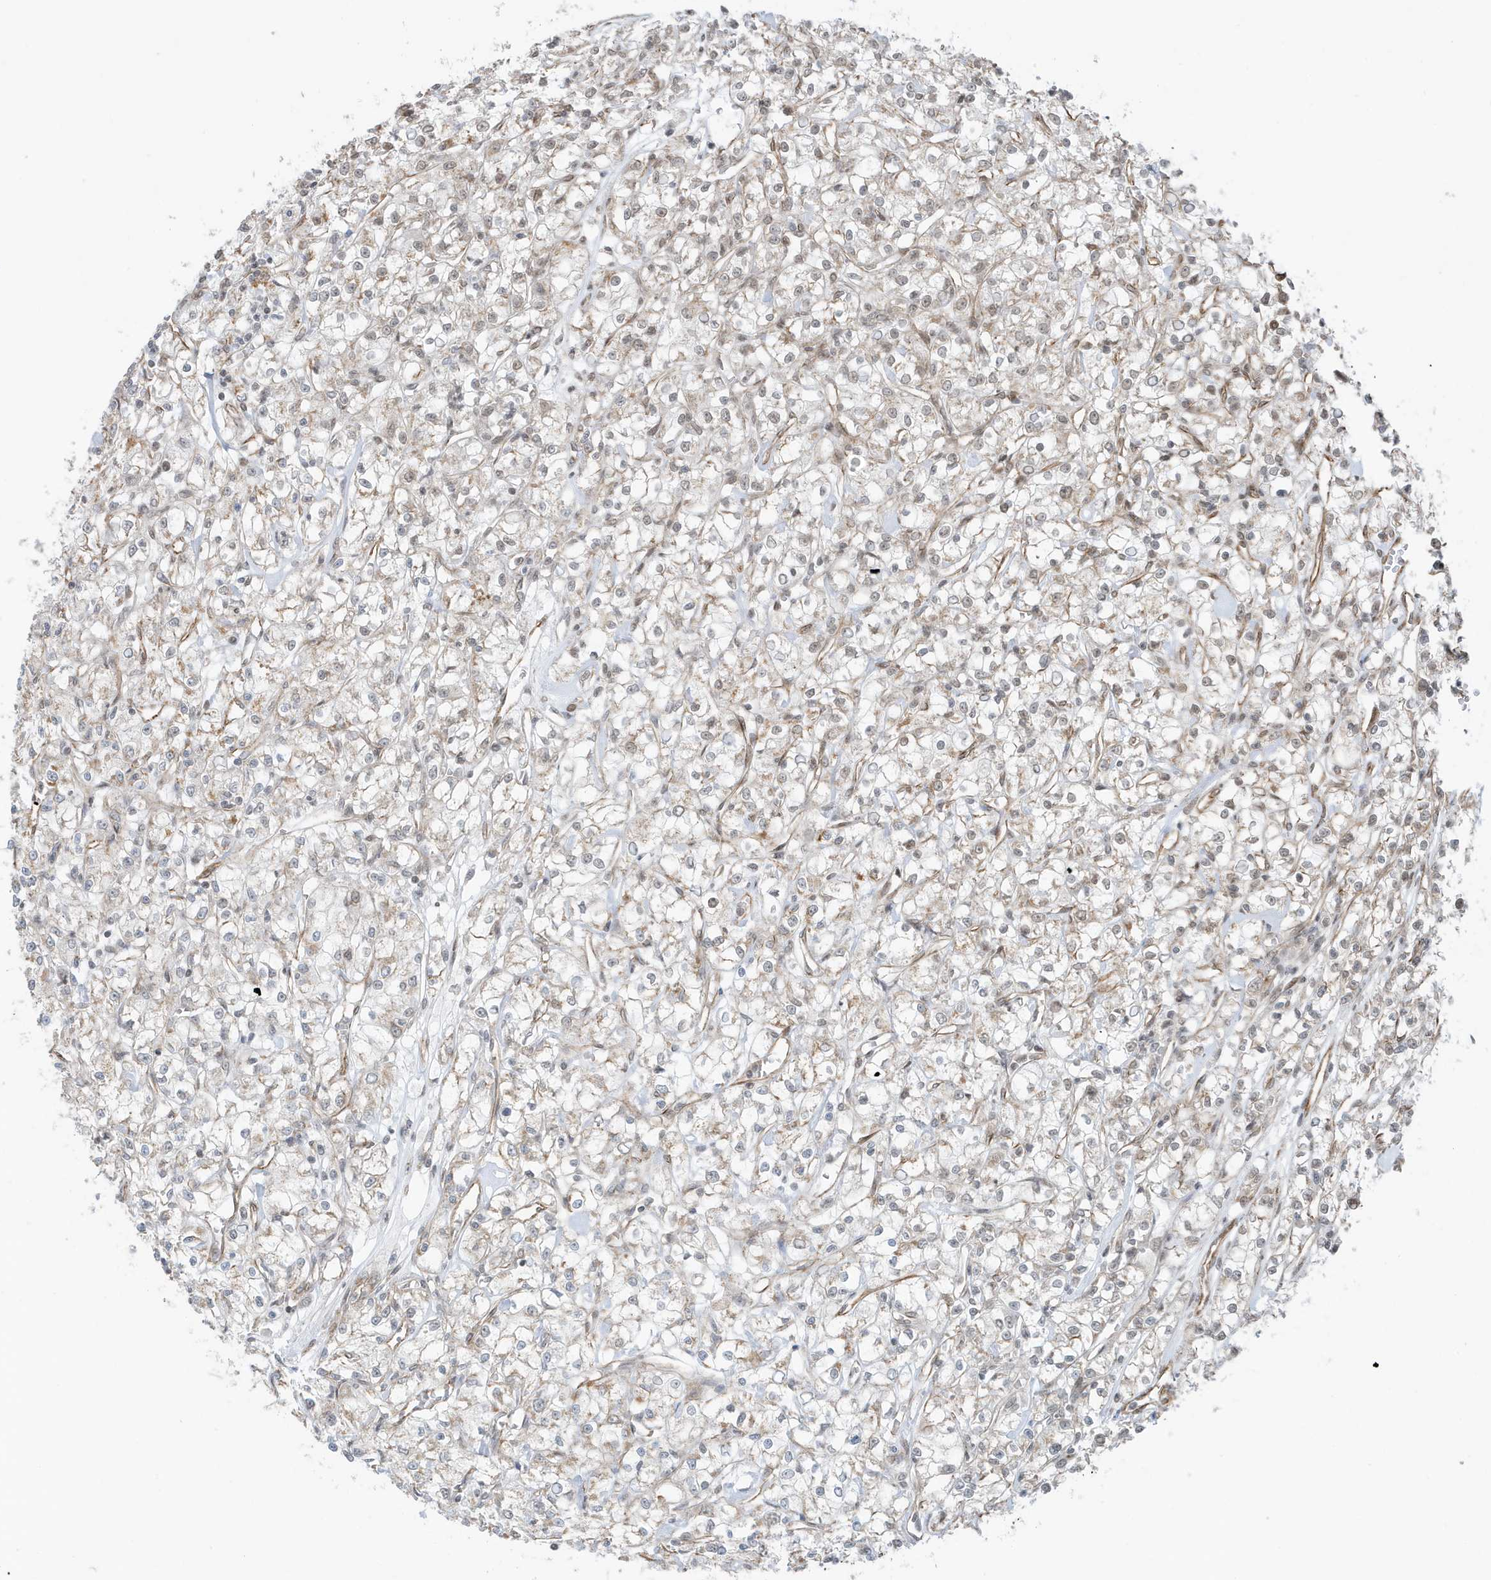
{"staining": {"intensity": "negative", "quantity": "none", "location": "none"}, "tissue": "renal cancer", "cell_type": "Tumor cells", "image_type": "cancer", "snomed": [{"axis": "morphology", "description": "Adenocarcinoma, NOS"}, {"axis": "topography", "description": "Kidney"}], "caption": "This photomicrograph is of renal adenocarcinoma stained with immunohistochemistry to label a protein in brown with the nuclei are counter-stained blue. There is no staining in tumor cells. Nuclei are stained in blue.", "gene": "CHCHD4", "patient": {"sex": "female", "age": 59}}